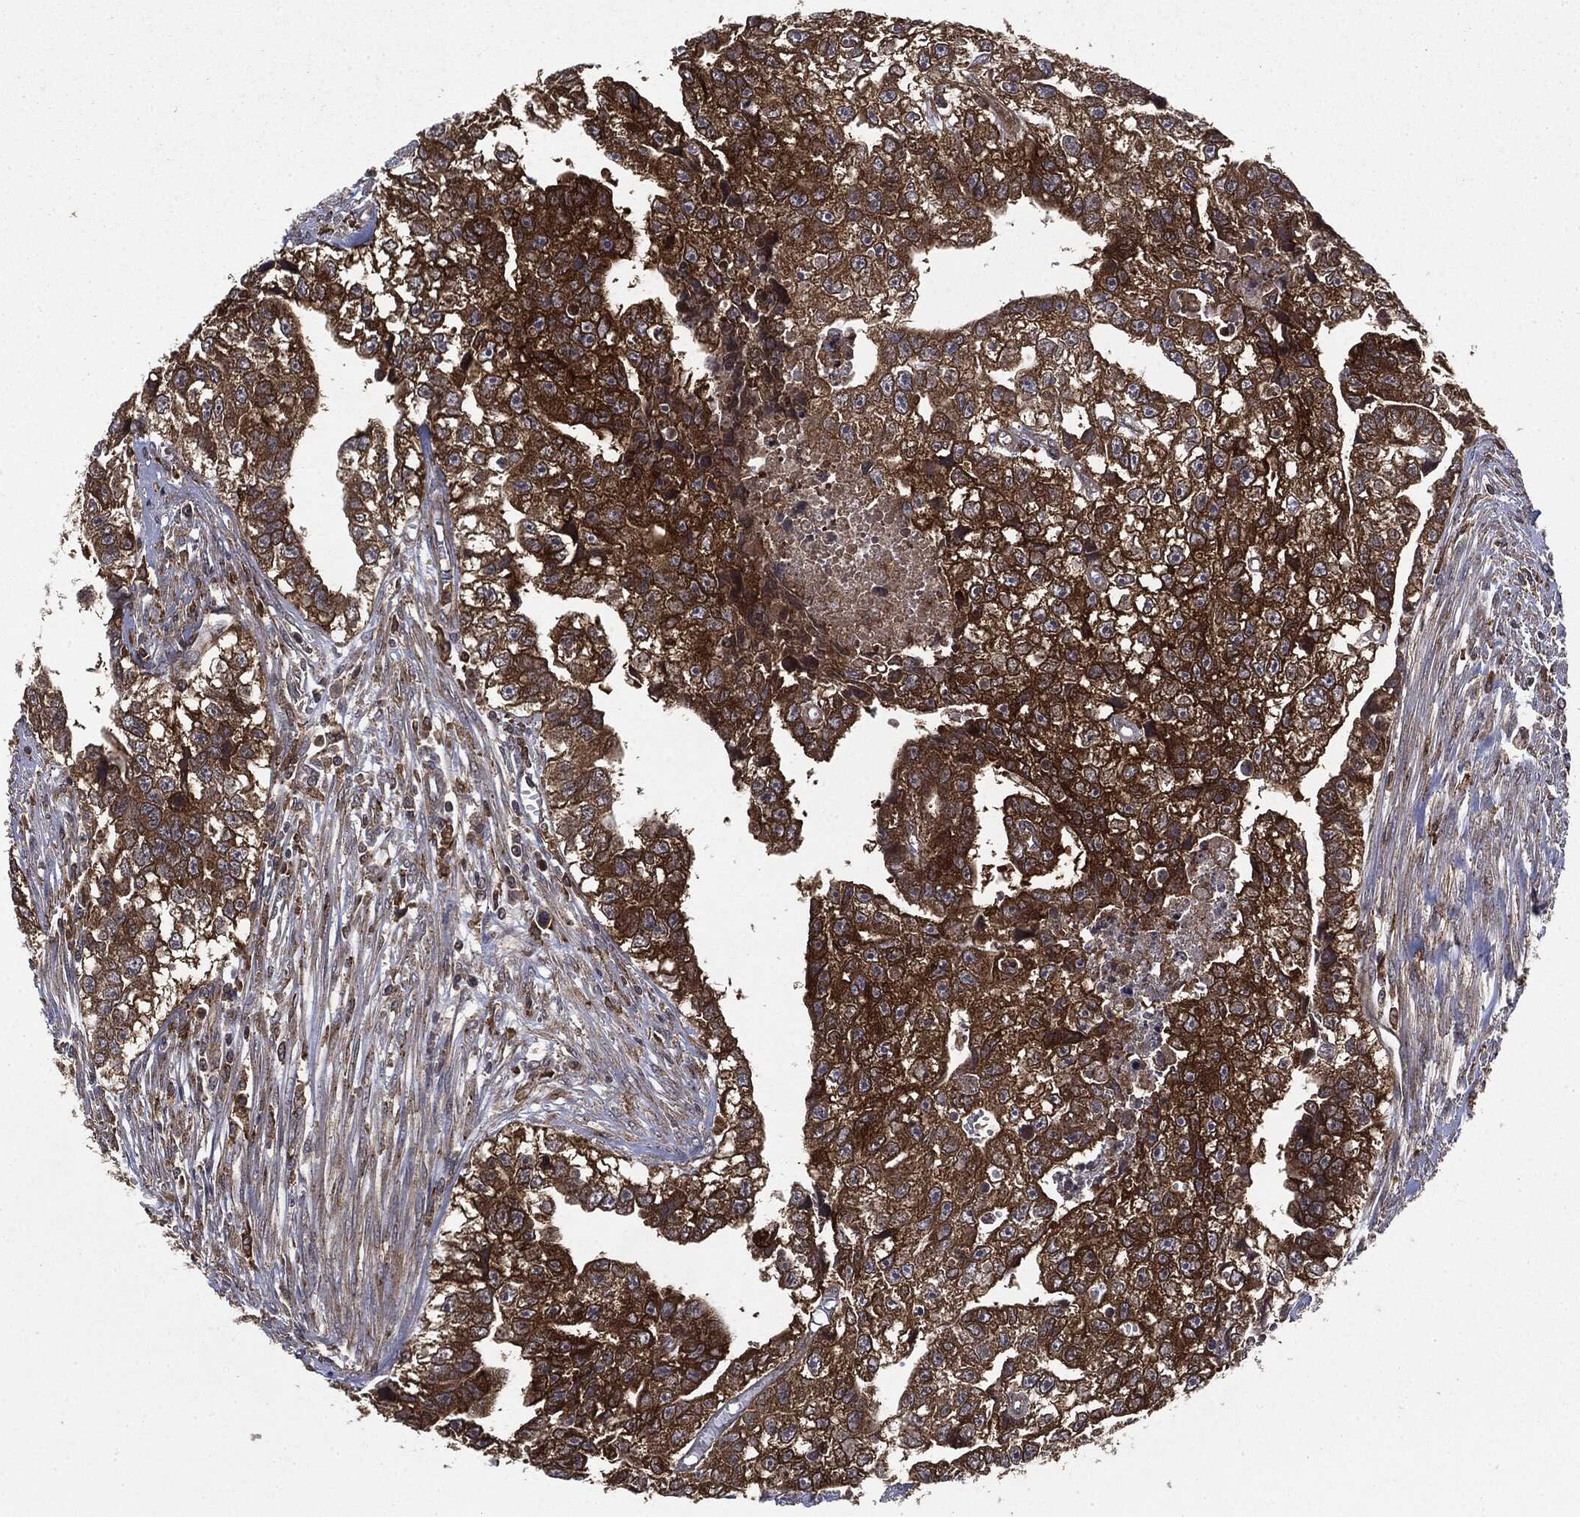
{"staining": {"intensity": "strong", "quantity": ">75%", "location": "cytoplasmic/membranous"}, "tissue": "testis cancer", "cell_type": "Tumor cells", "image_type": "cancer", "snomed": [{"axis": "morphology", "description": "Carcinoma, Embryonal, NOS"}, {"axis": "morphology", "description": "Teratoma, malignant, NOS"}, {"axis": "topography", "description": "Testis"}], "caption": "Immunohistochemical staining of embryonal carcinoma (testis) reveals high levels of strong cytoplasmic/membranous expression in approximately >75% of tumor cells. (brown staining indicates protein expression, while blue staining denotes nuclei).", "gene": "SNX5", "patient": {"sex": "male", "age": 44}}